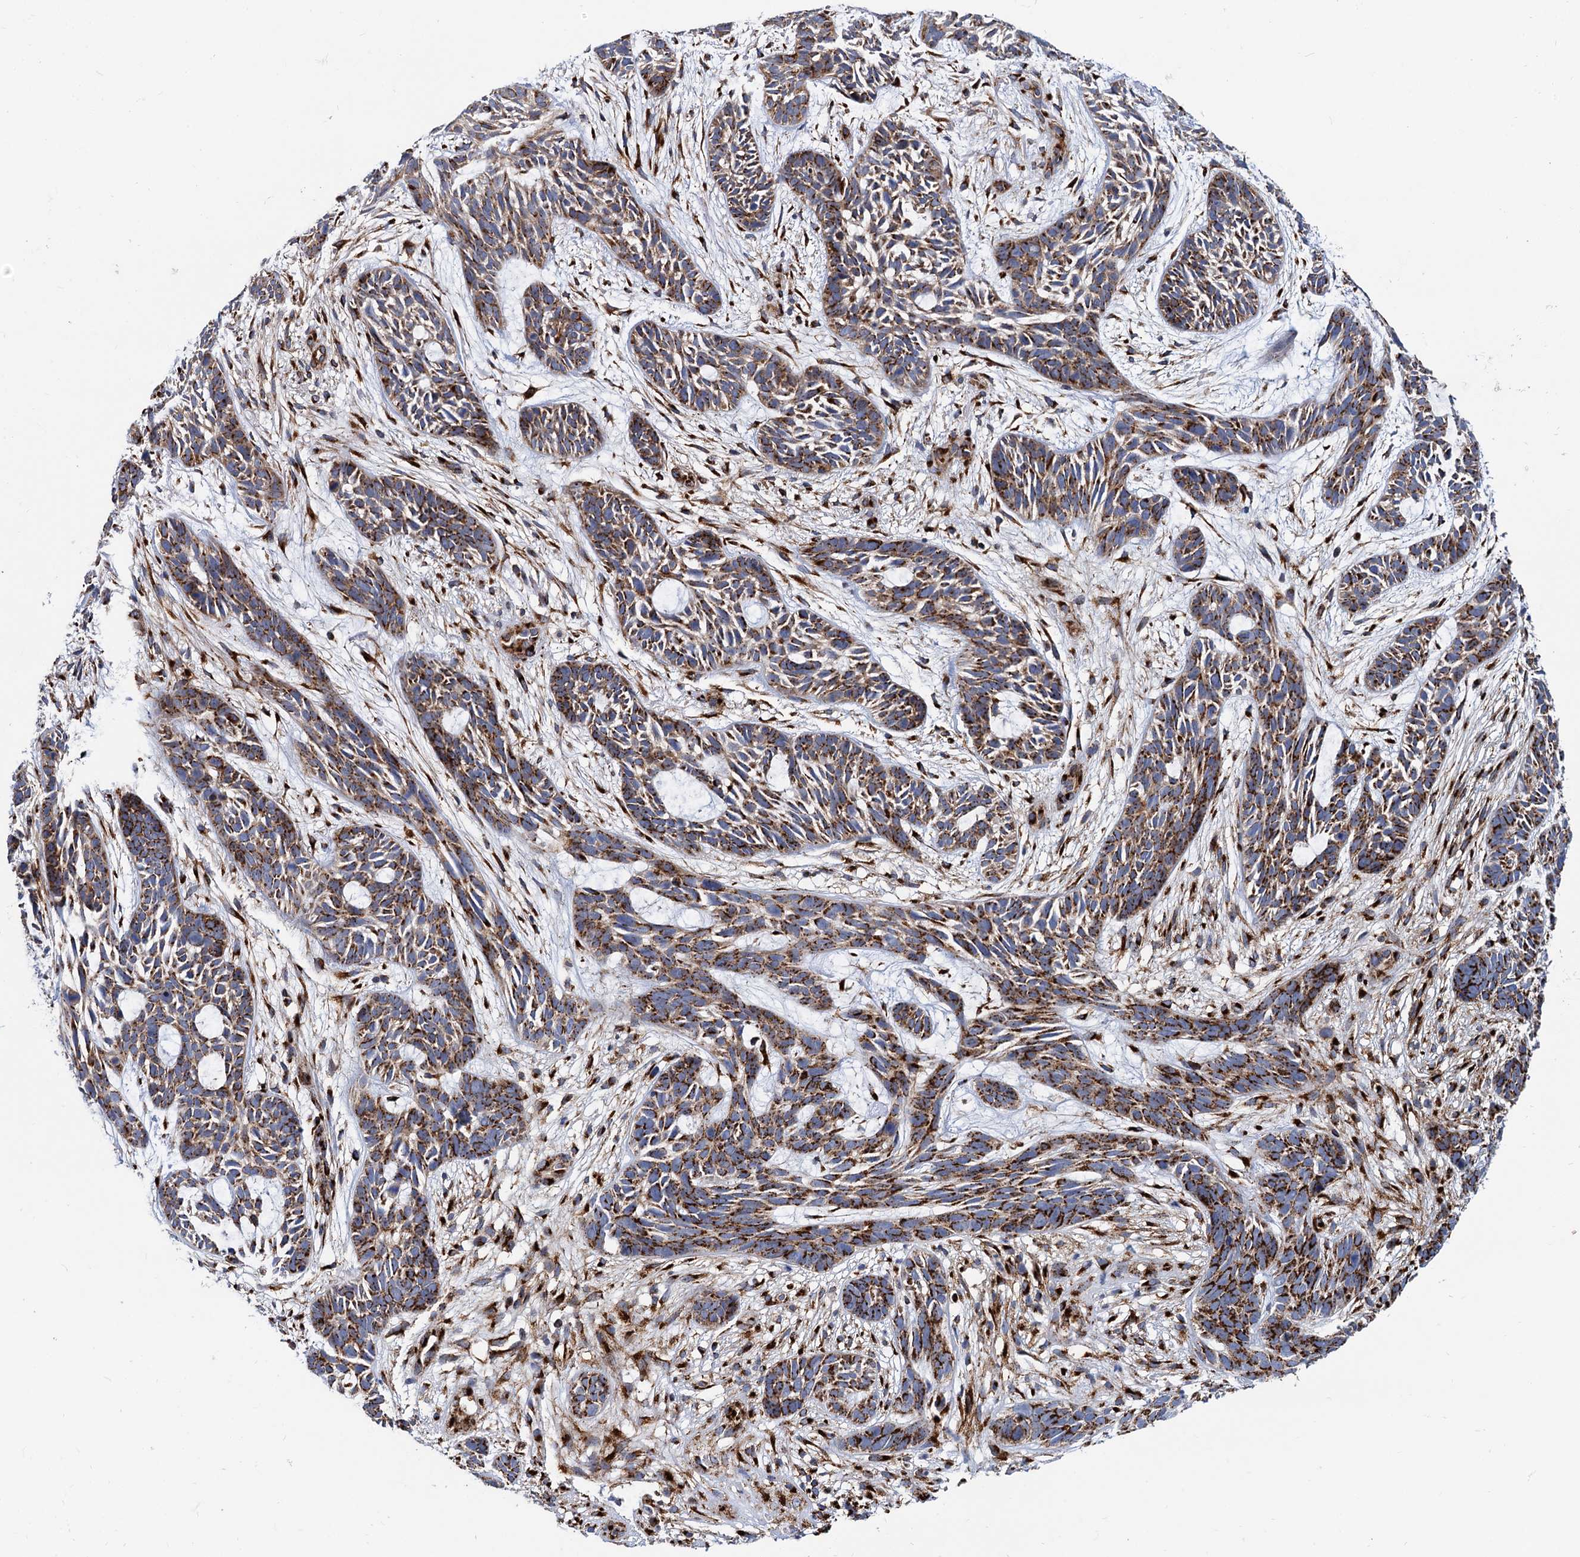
{"staining": {"intensity": "moderate", "quantity": ">75%", "location": "cytoplasmic/membranous"}, "tissue": "skin cancer", "cell_type": "Tumor cells", "image_type": "cancer", "snomed": [{"axis": "morphology", "description": "Basal cell carcinoma"}, {"axis": "topography", "description": "Skin"}], "caption": "Skin cancer (basal cell carcinoma) stained for a protein (brown) exhibits moderate cytoplasmic/membranous positive positivity in approximately >75% of tumor cells.", "gene": "SUPT20H", "patient": {"sex": "male", "age": 89}}